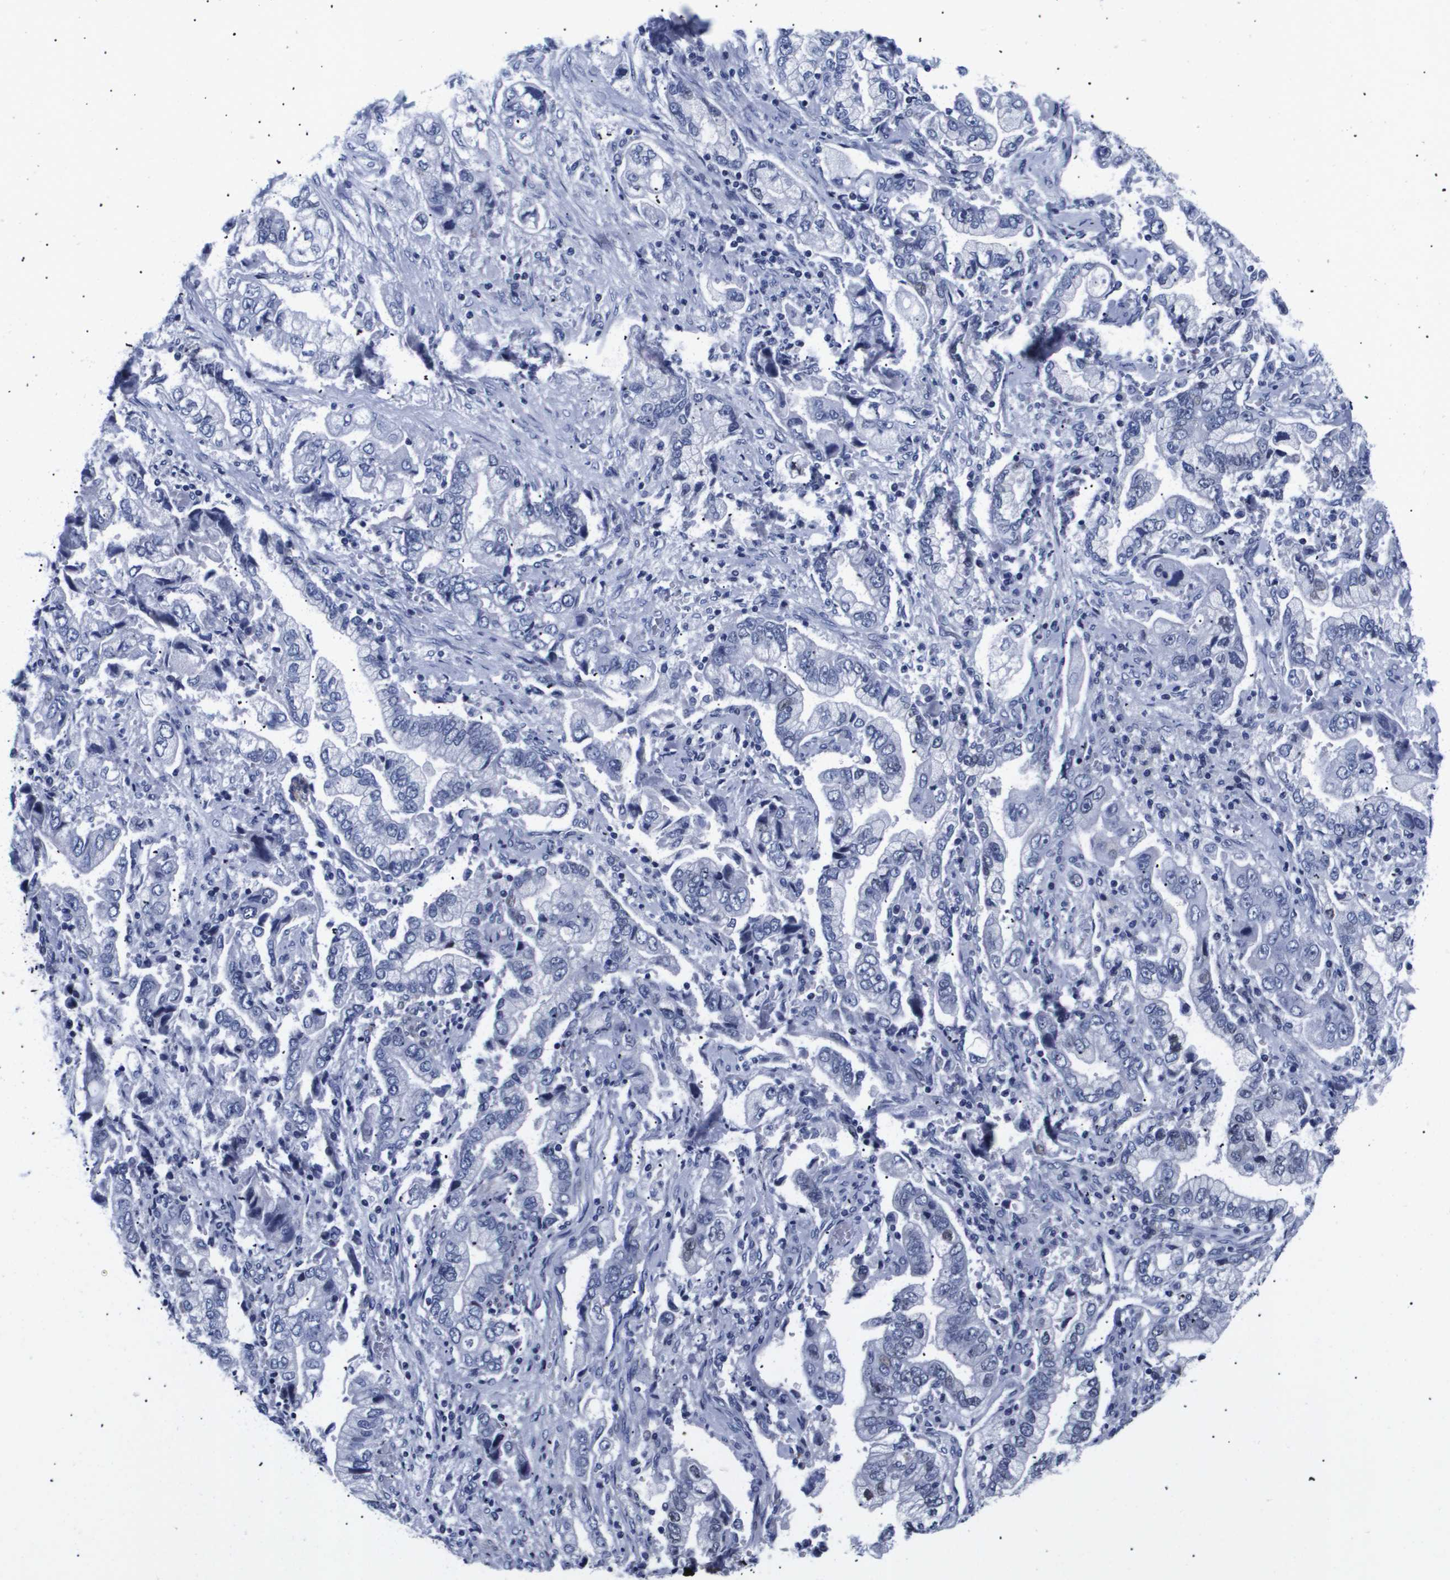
{"staining": {"intensity": "negative", "quantity": "none", "location": "none"}, "tissue": "stomach cancer", "cell_type": "Tumor cells", "image_type": "cancer", "snomed": [{"axis": "morphology", "description": "Normal tissue, NOS"}, {"axis": "morphology", "description": "Adenocarcinoma, NOS"}, {"axis": "topography", "description": "Stomach"}], "caption": "Adenocarcinoma (stomach) was stained to show a protein in brown. There is no significant expression in tumor cells. (DAB (3,3'-diaminobenzidine) IHC with hematoxylin counter stain).", "gene": "SHD", "patient": {"sex": "male", "age": 62}}